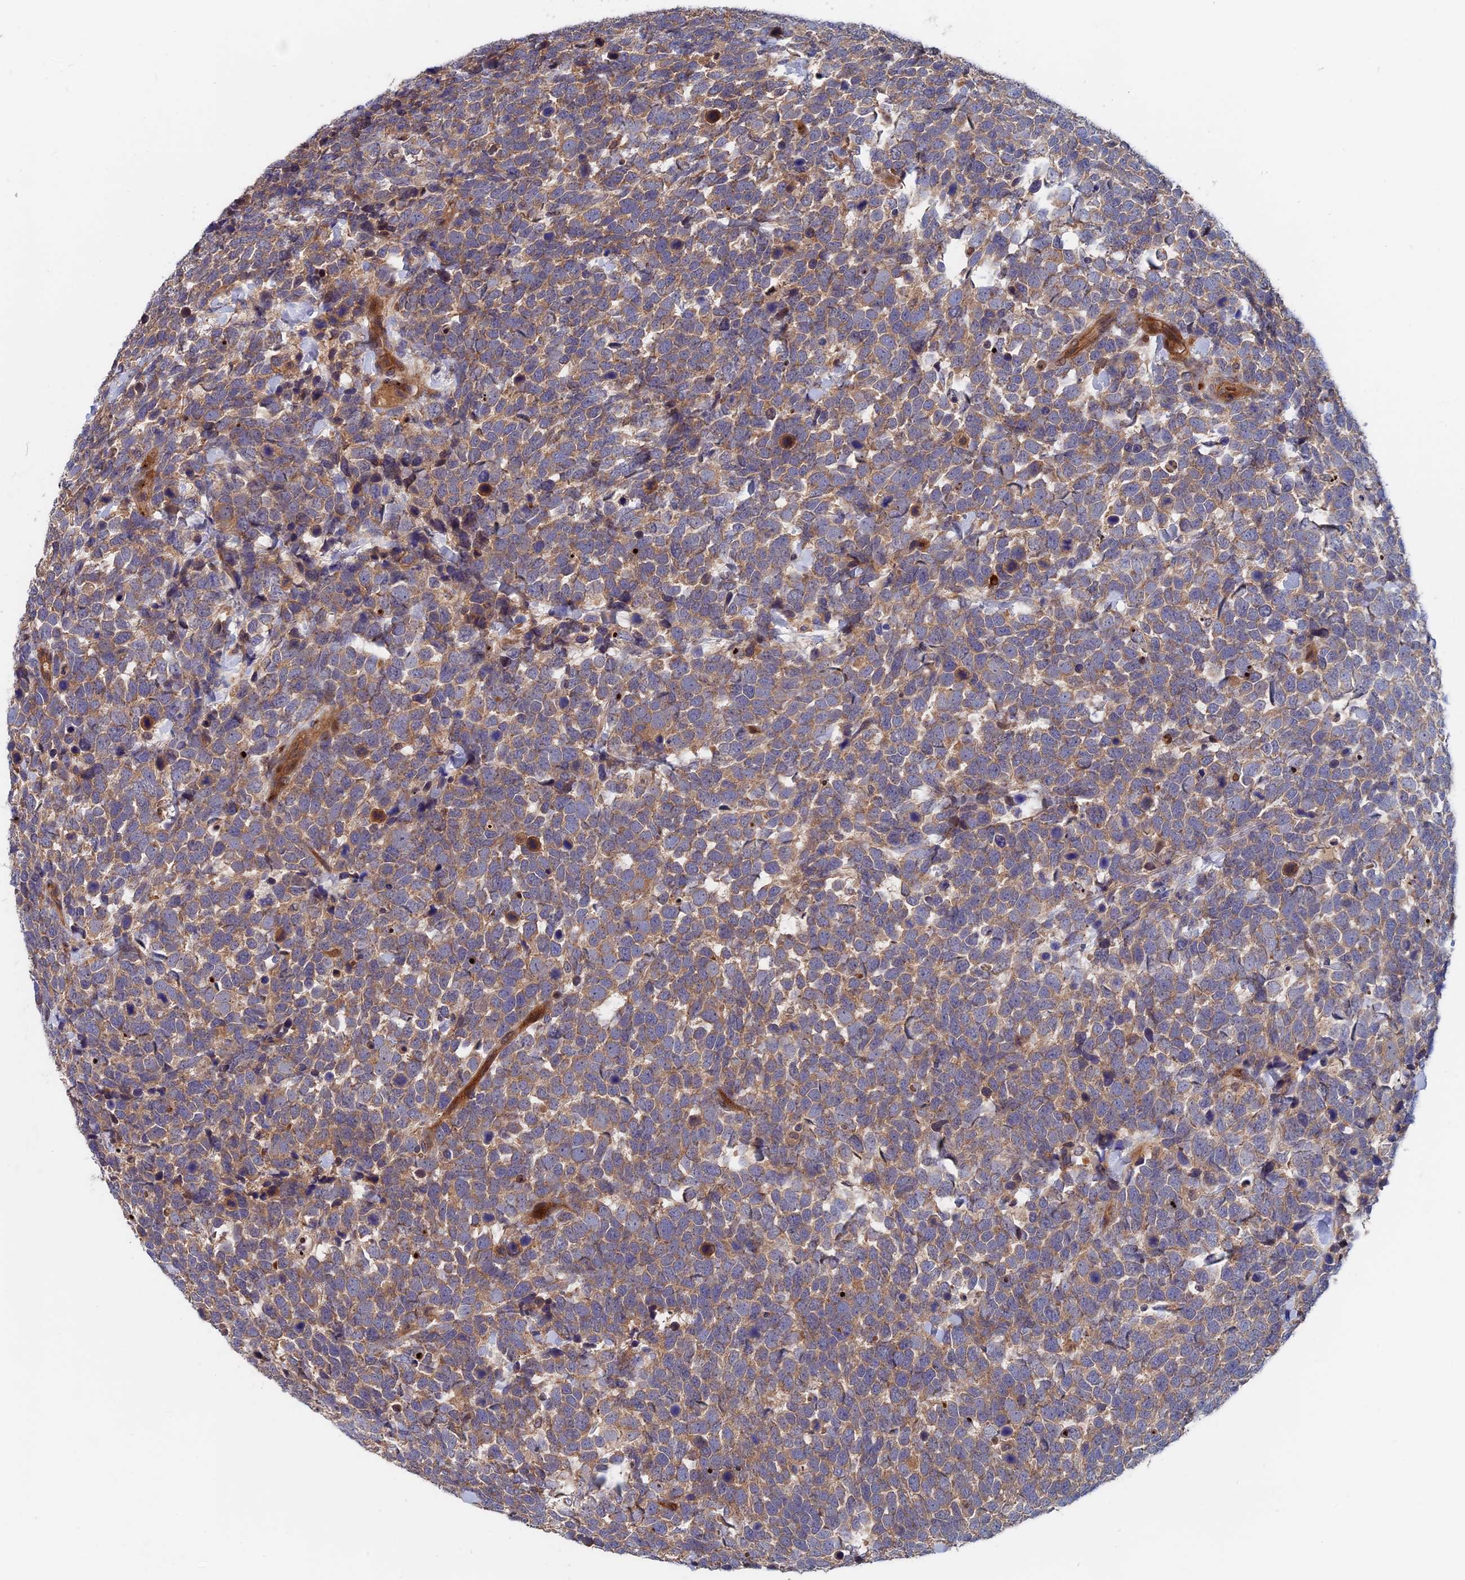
{"staining": {"intensity": "moderate", "quantity": ">75%", "location": "cytoplasmic/membranous"}, "tissue": "urothelial cancer", "cell_type": "Tumor cells", "image_type": "cancer", "snomed": [{"axis": "morphology", "description": "Urothelial carcinoma, High grade"}, {"axis": "topography", "description": "Urinary bladder"}], "caption": "Urothelial carcinoma (high-grade) stained for a protein (brown) exhibits moderate cytoplasmic/membranous positive positivity in about >75% of tumor cells.", "gene": "TRAPPC2L", "patient": {"sex": "female", "age": 82}}